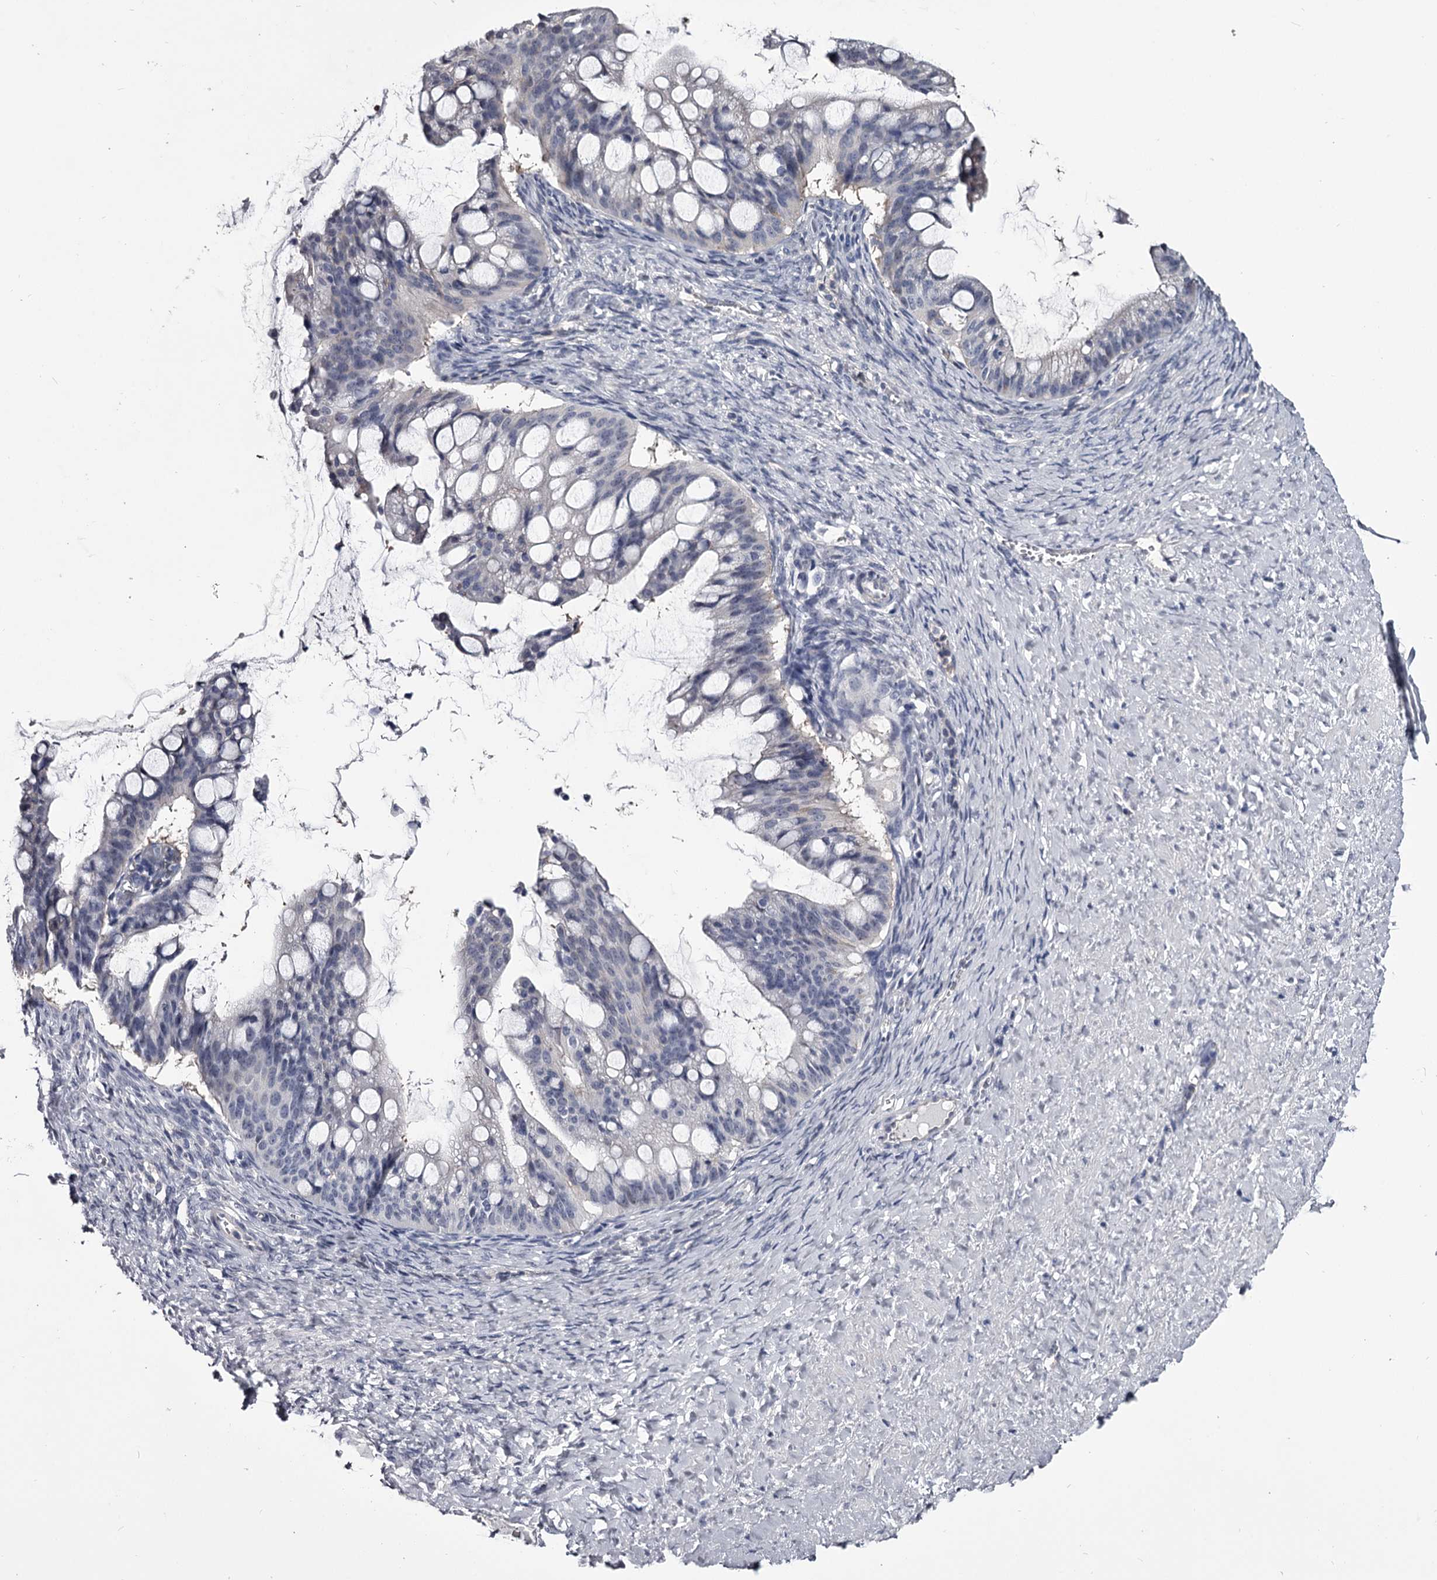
{"staining": {"intensity": "negative", "quantity": "none", "location": "none"}, "tissue": "ovarian cancer", "cell_type": "Tumor cells", "image_type": "cancer", "snomed": [{"axis": "morphology", "description": "Cystadenocarcinoma, mucinous, NOS"}, {"axis": "topography", "description": "Ovary"}], "caption": "Mucinous cystadenocarcinoma (ovarian) was stained to show a protein in brown. There is no significant staining in tumor cells.", "gene": "GSTO1", "patient": {"sex": "female", "age": 73}}